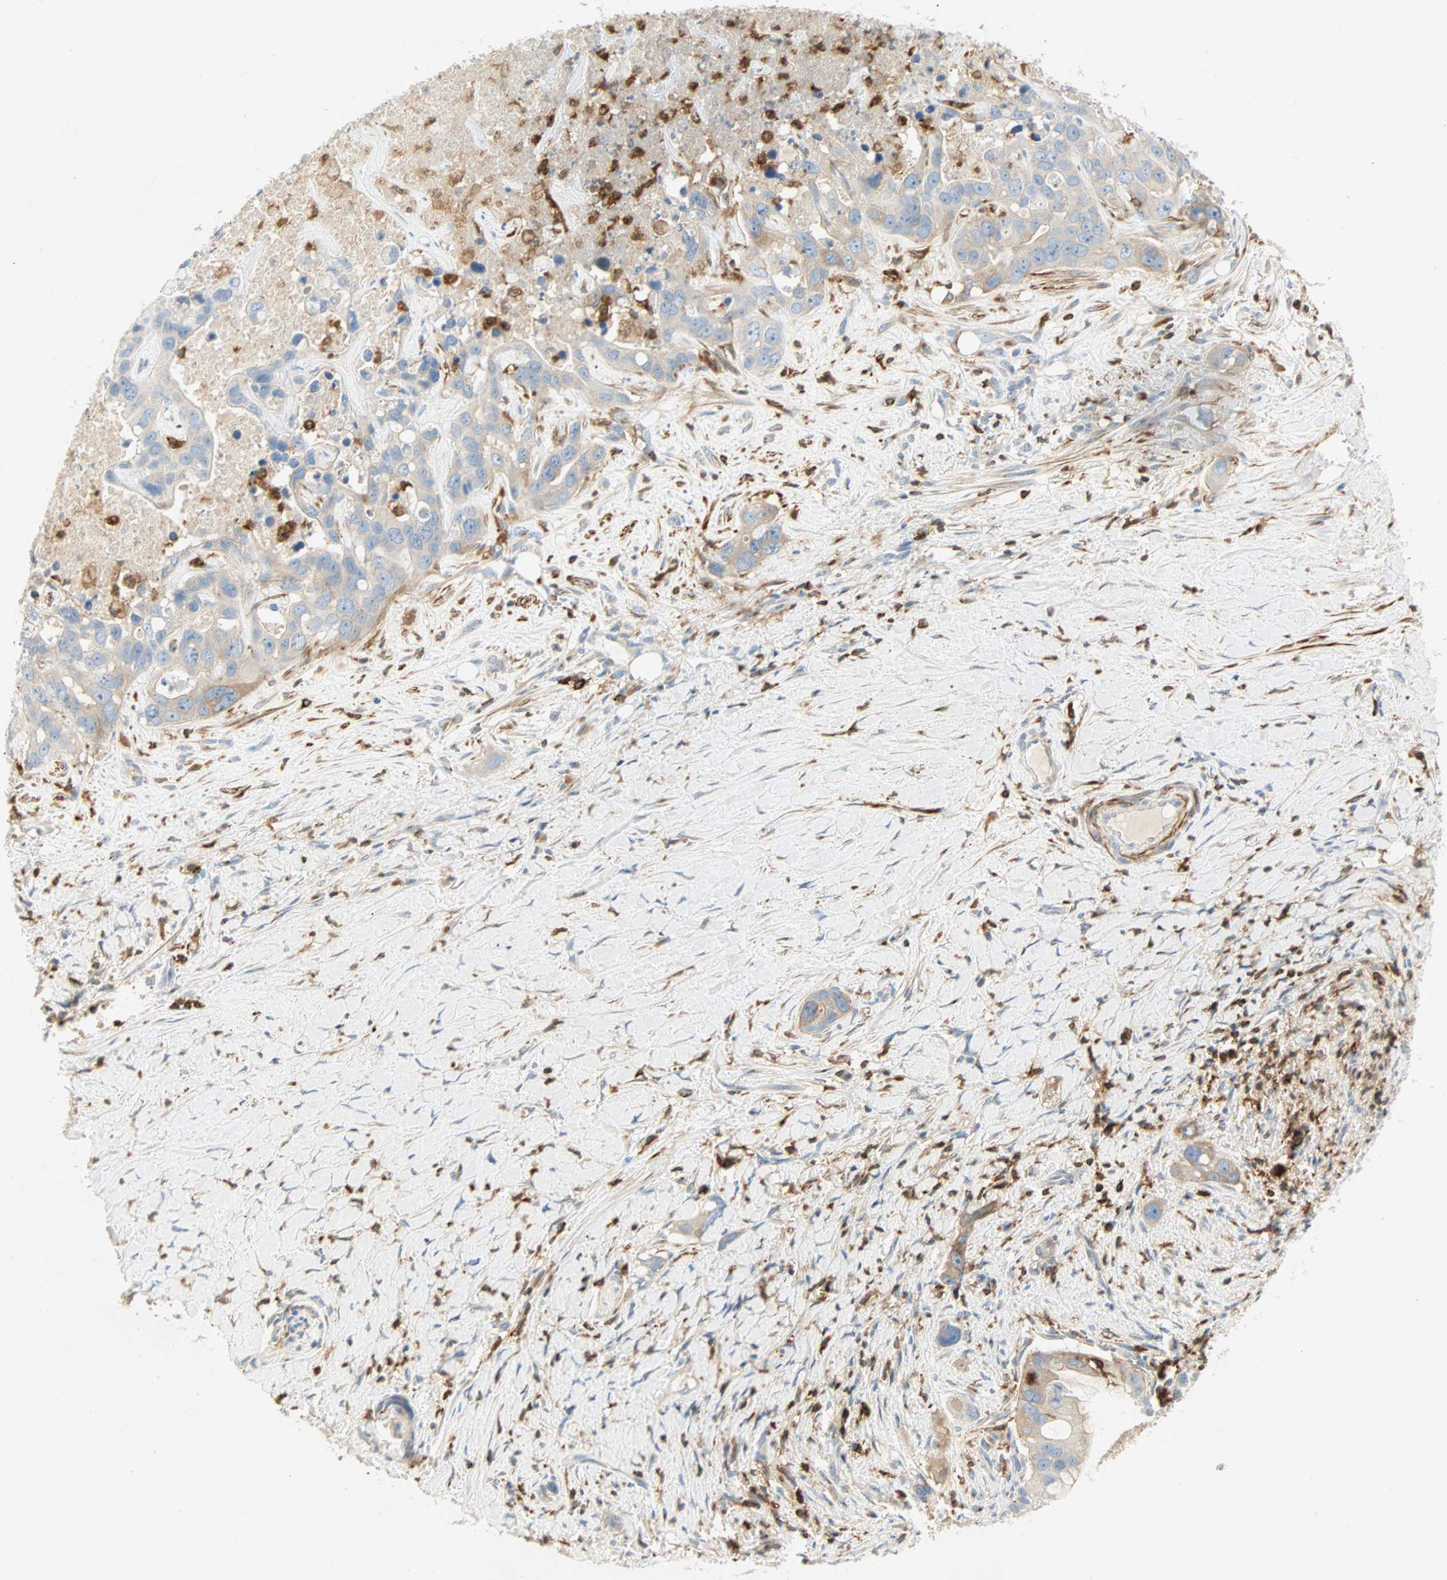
{"staining": {"intensity": "weak", "quantity": "<25%", "location": "cytoplasmic/membranous"}, "tissue": "liver cancer", "cell_type": "Tumor cells", "image_type": "cancer", "snomed": [{"axis": "morphology", "description": "Cholangiocarcinoma"}, {"axis": "topography", "description": "Liver"}], "caption": "This is an immunohistochemistry (IHC) photomicrograph of liver cancer. There is no expression in tumor cells.", "gene": "FMNL1", "patient": {"sex": "female", "age": 65}}